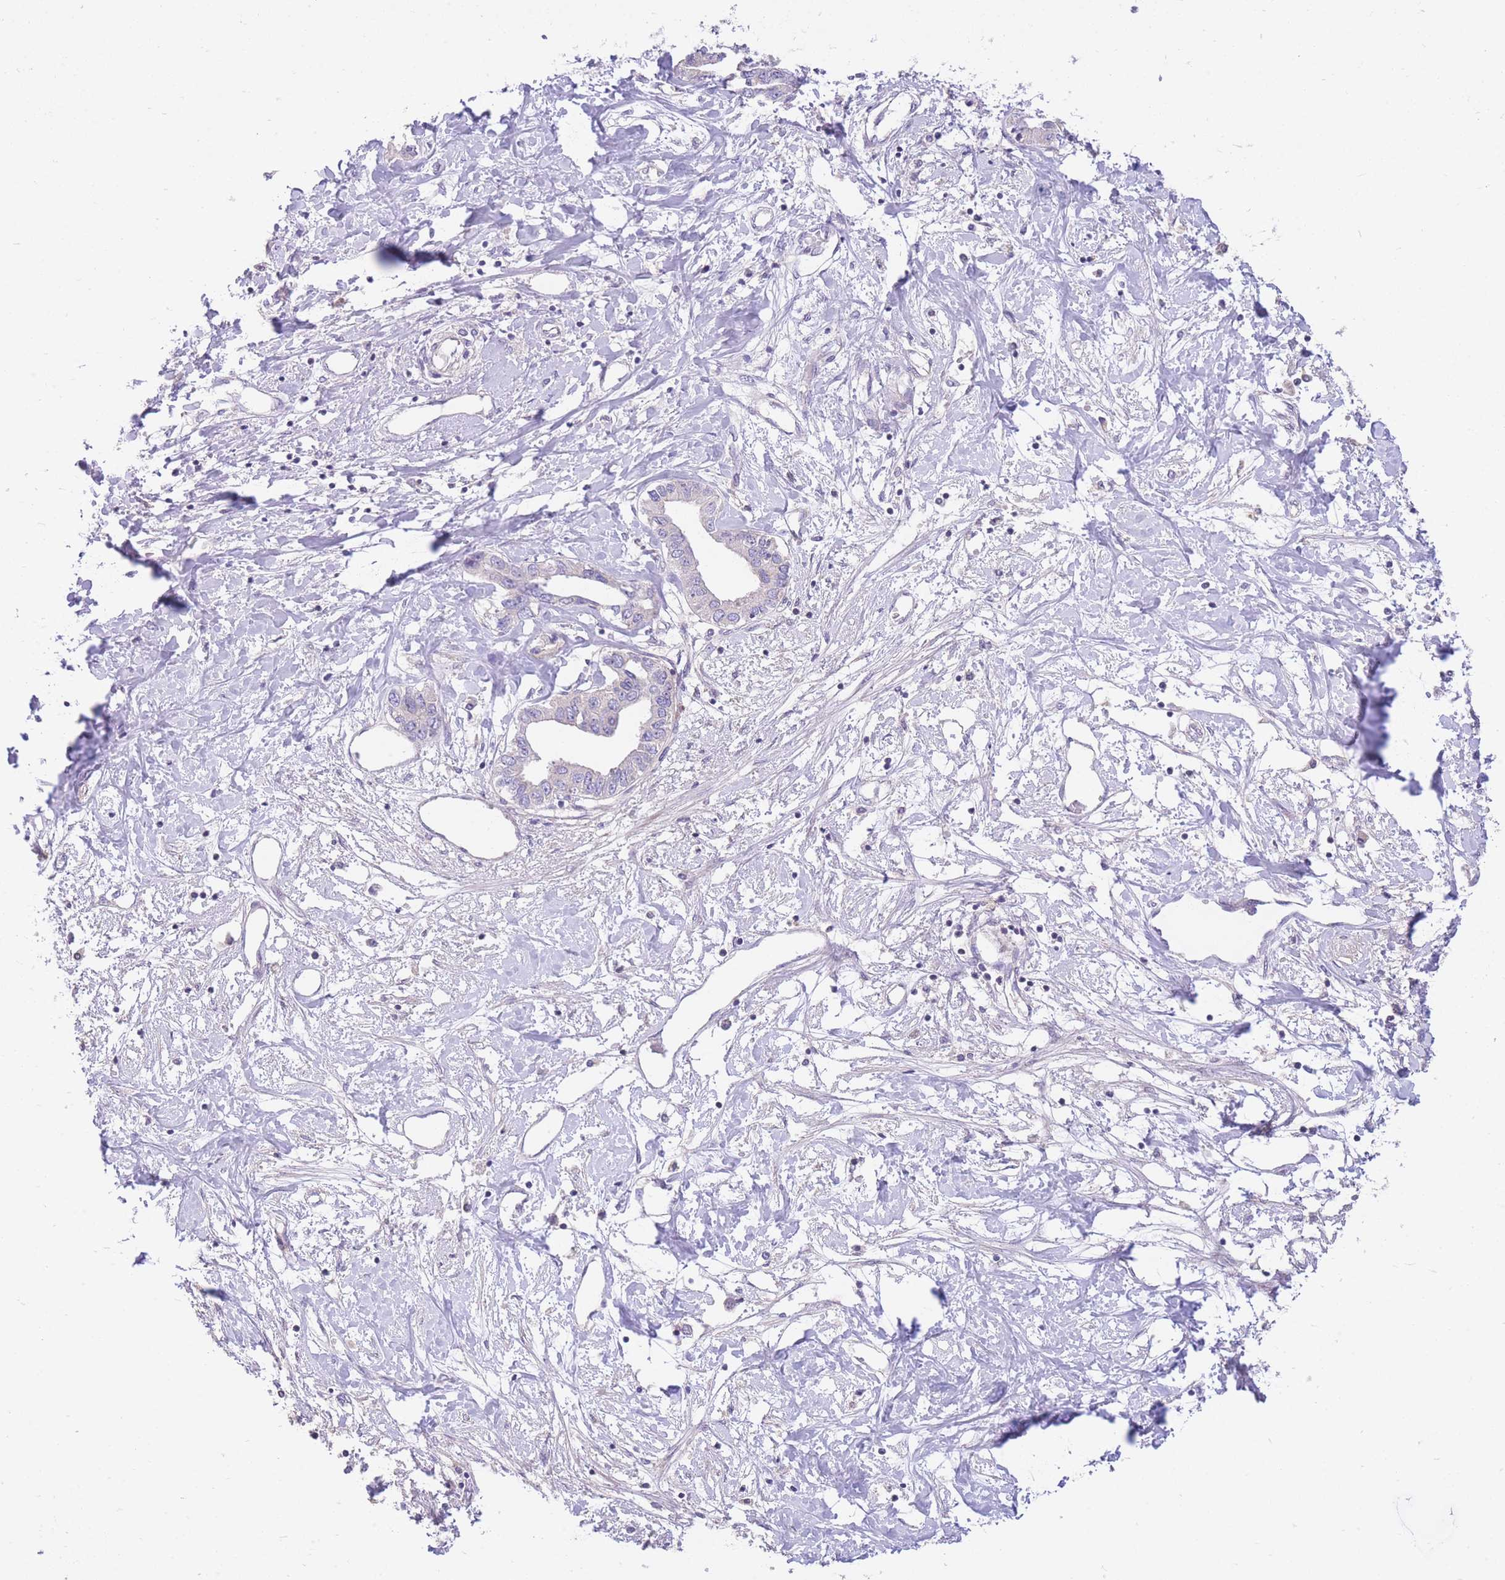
{"staining": {"intensity": "negative", "quantity": "none", "location": "none"}, "tissue": "liver cancer", "cell_type": "Tumor cells", "image_type": "cancer", "snomed": [{"axis": "morphology", "description": "Cholangiocarcinoma"}, {"axis": "topography", "description": "Liver"}], "caption": "Immunohistochemistry of human liver cancer (cholangiocarcinoma) demonstrates no staining in tumor cells. (DAB immunohistochemistry (IHC), high magnification).", "gene": "OR5T1", "patient": {"sex": "male", "age": 59}}